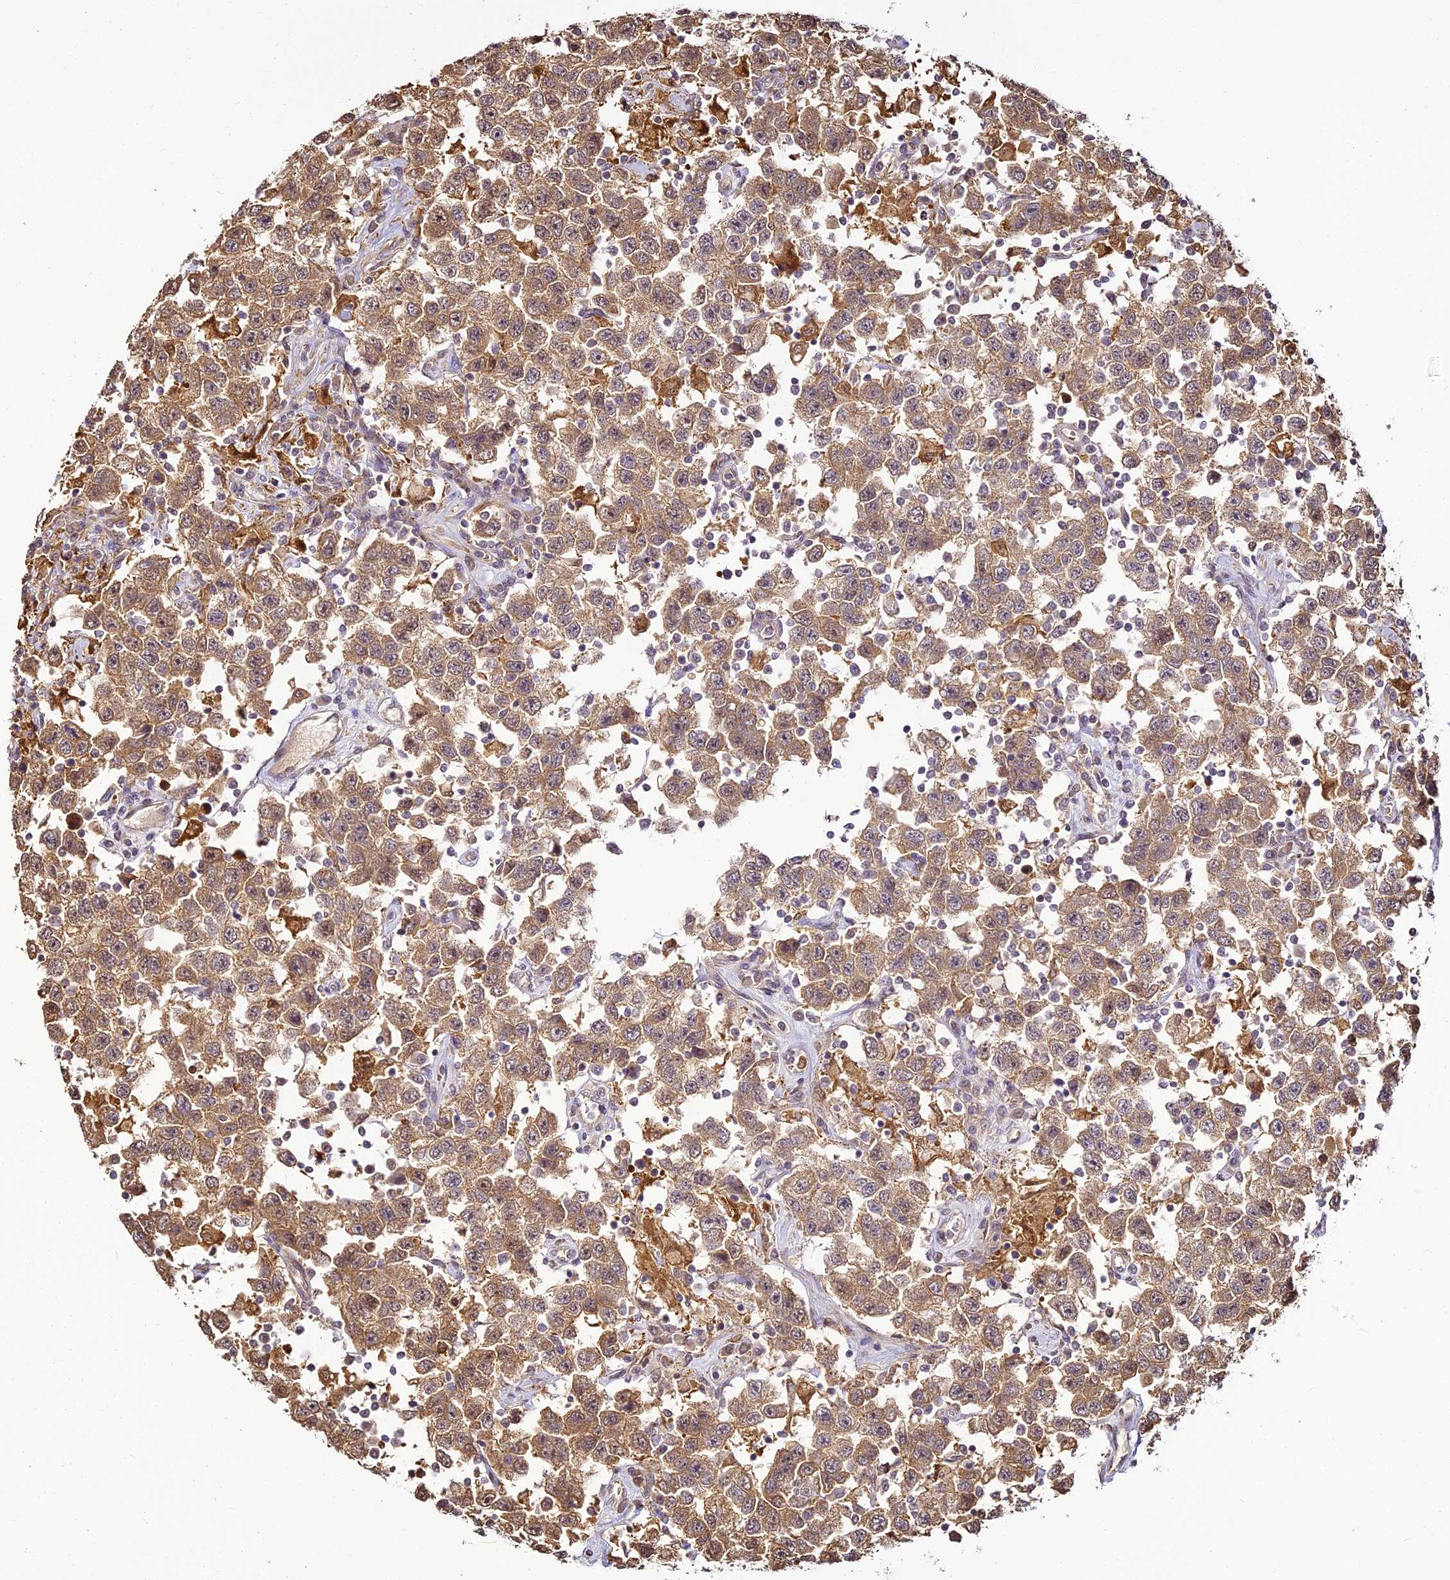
{"staining": {"intensity": "moderate", "quantity": ">75%", "location": "cytoplasmic/membranous"}, "tissue": "testis cancer", "cell_type": "Tumor cells", "image_type": "cancer", "snomed": [{"axis": "morphology", "description": "Seminoma, NOS"}, {"axis": "topography", "description": "Testis"}], "caption": "Immunohistochemistry (IHC) of human seminoma (testis) shows medium levels of moderate cytoplasmic/membranous staining in approximately >75% of tumor cells. (IHC, brightfield microscopy, high magnification).", "gene": "BCDIN3D", "patient": {"sex": "male", "age": 41}}